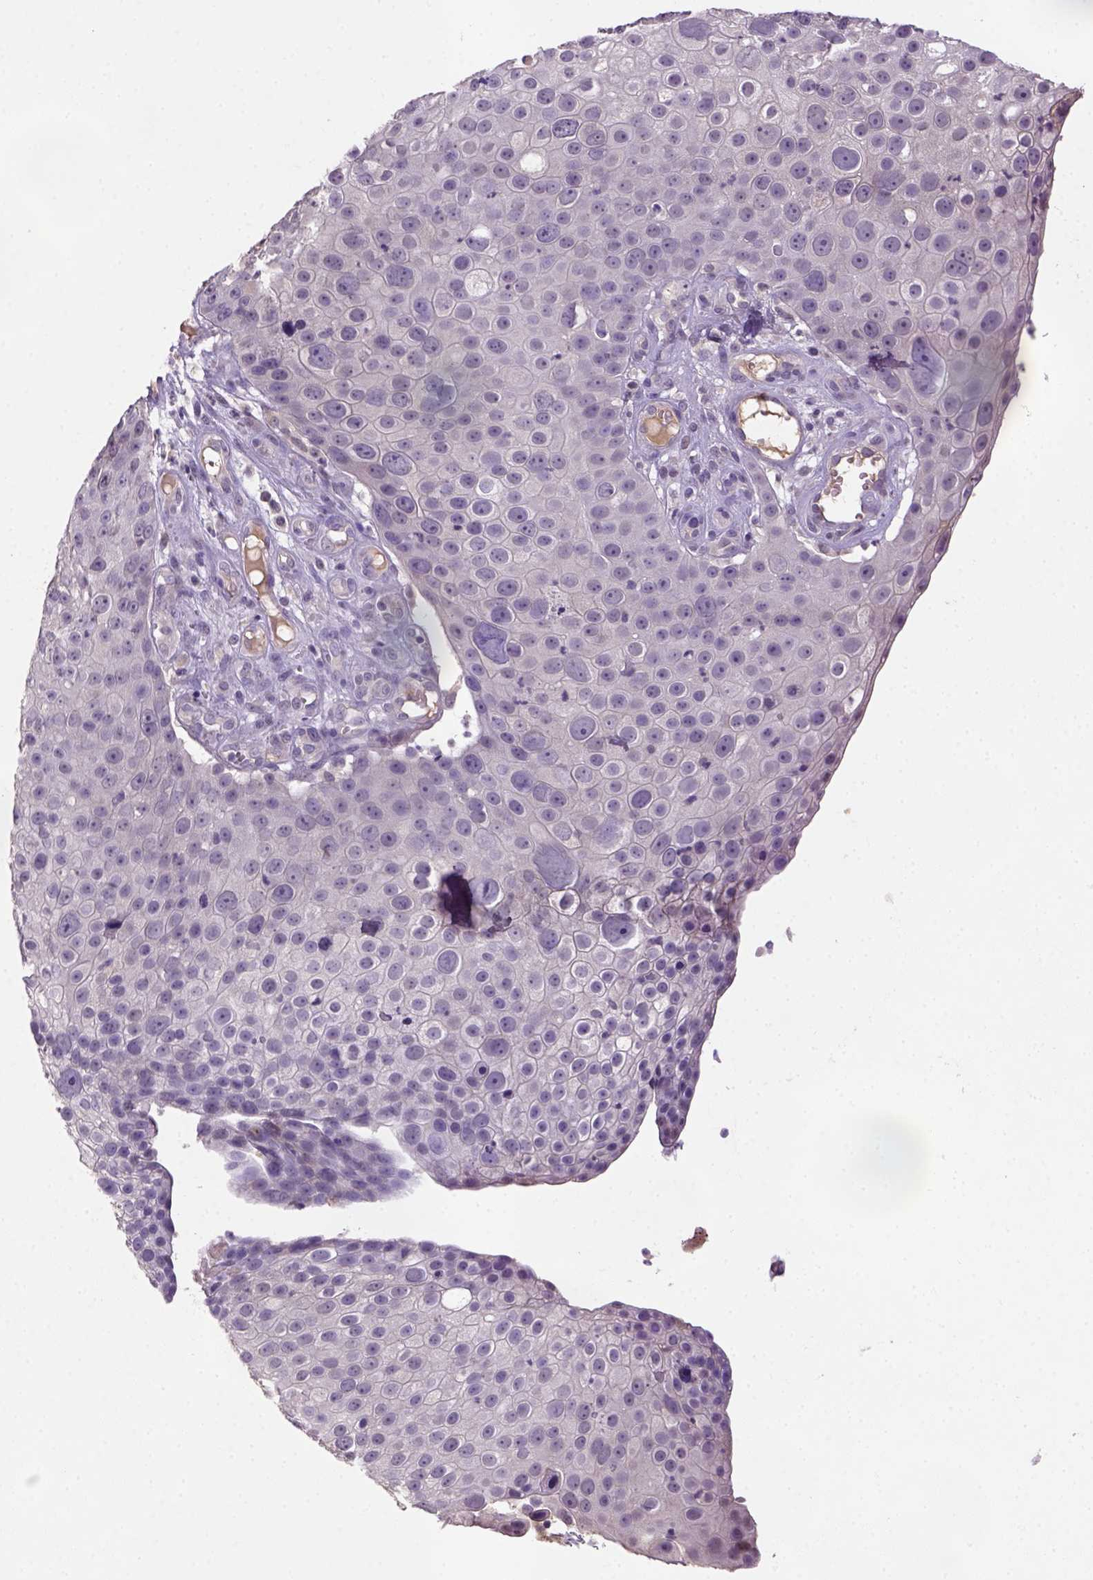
{"staining": {"intensity": "negative", "quantity": "none", "location": "none"}, "tissue": "skin cancer", "cell_type": "Tumor cells", "image_type": "cancer", "snomed": [{"axis": "morphology", "description": "Squamous cell carcinoma, NOS"}, {"axis": "topography", "description": "Skin"}], "caption": "Skin cancer (squamous cell carcinoma) was stained to show a protein in brown. There is no significant positivity in tumor cells.", "gene": "NLGN2", "patient": {"sex": "male", "age": 71}}